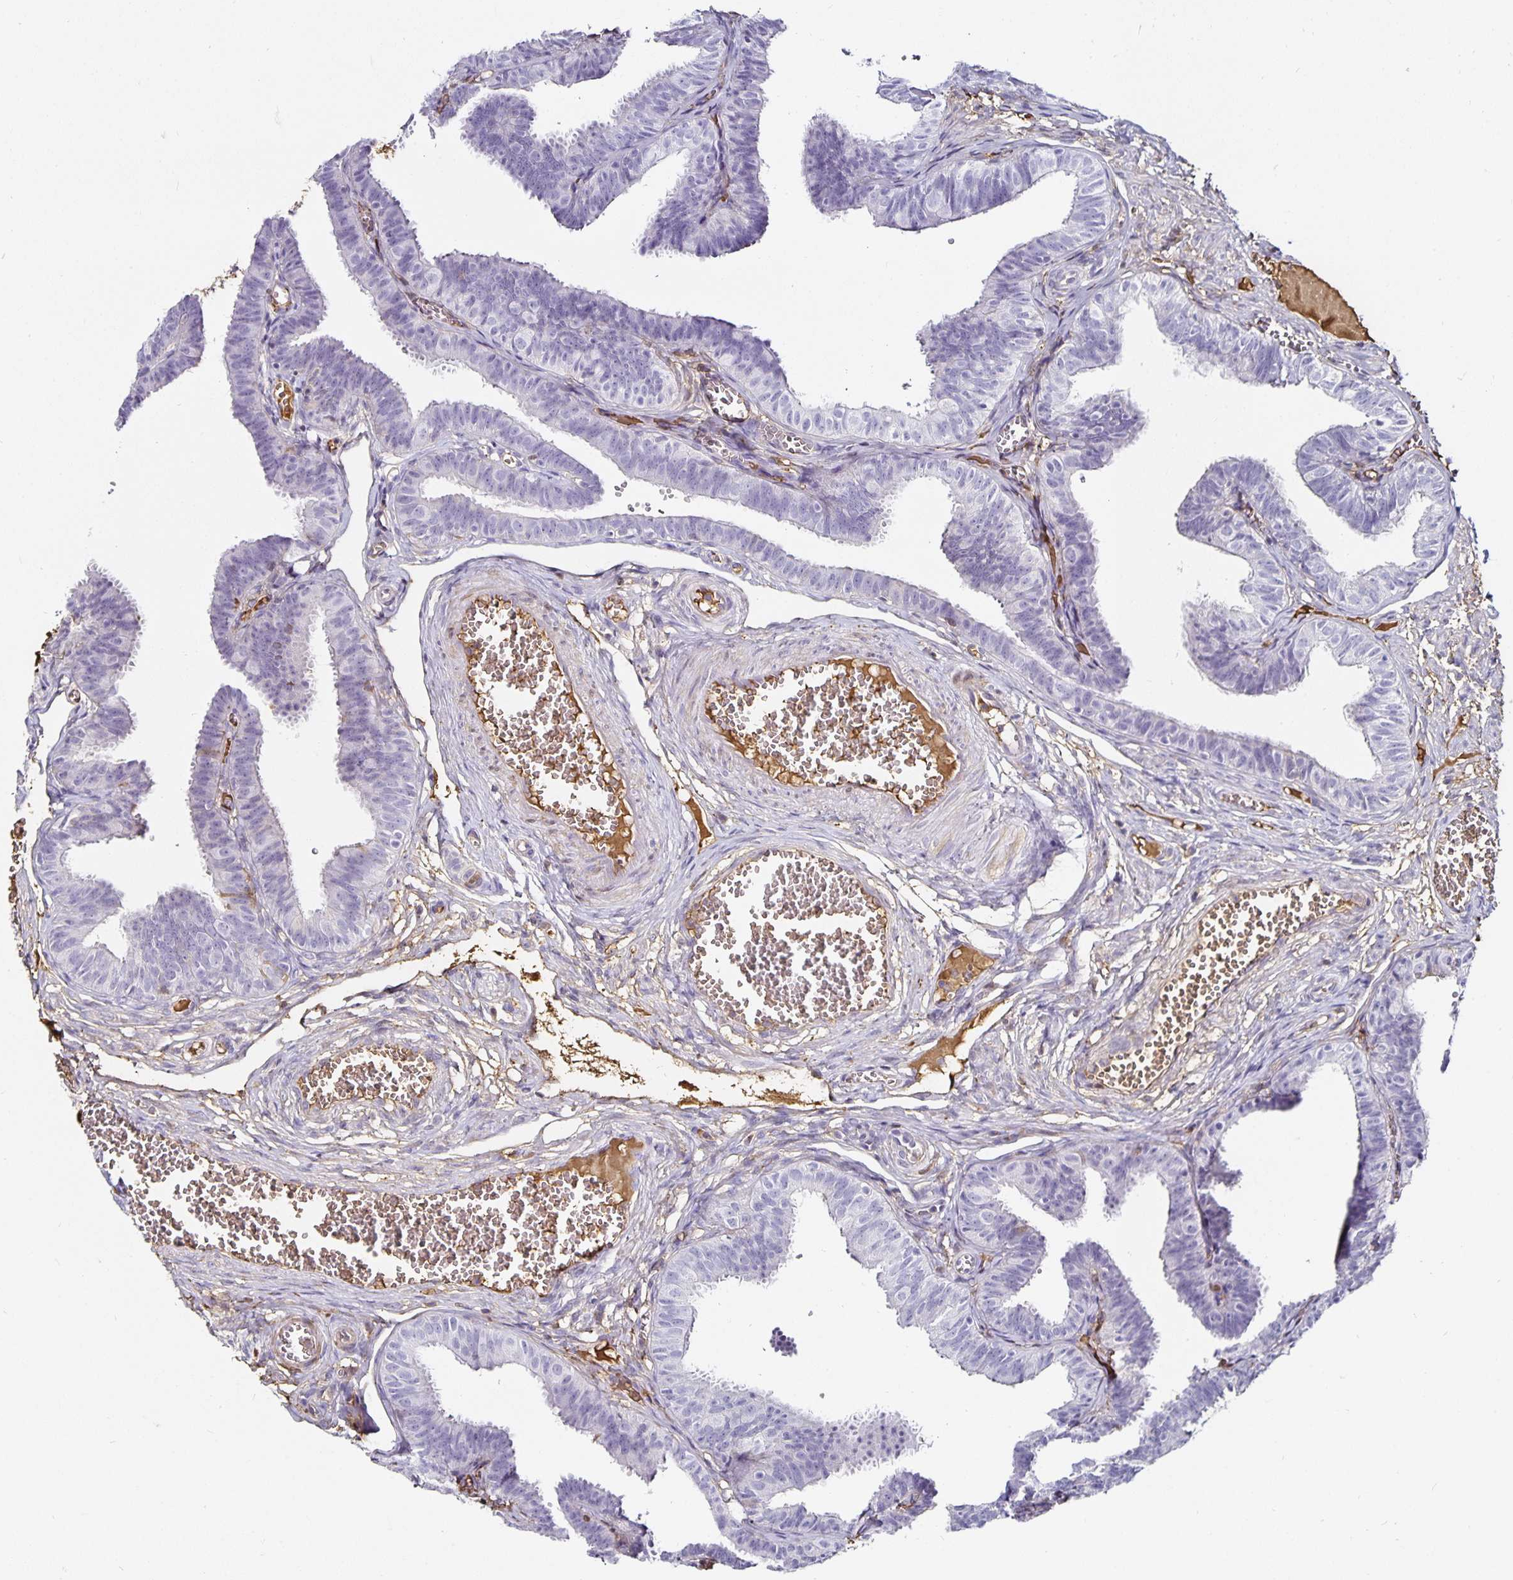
{"staining": {"intensity": "negative", "quantity": "none", "location": "none"}, "tissue": "fallopian tube", "cell_type": "Glandular cells", "image_type": "normal", "snomed": [{"axis": "morphology", "description": "Normal tissue, NOS"}, {"axis": "topography", "description": "Fallopian tube"}], "caption": "Immunohistochemistry (IHC) micrograph of benign fallopian tube: human fallopian tube stained with DAB demonstrates no significant protein expression in glandular cells.", "gene": "TTR", "patient": {"sex": "female", "age": 25}}